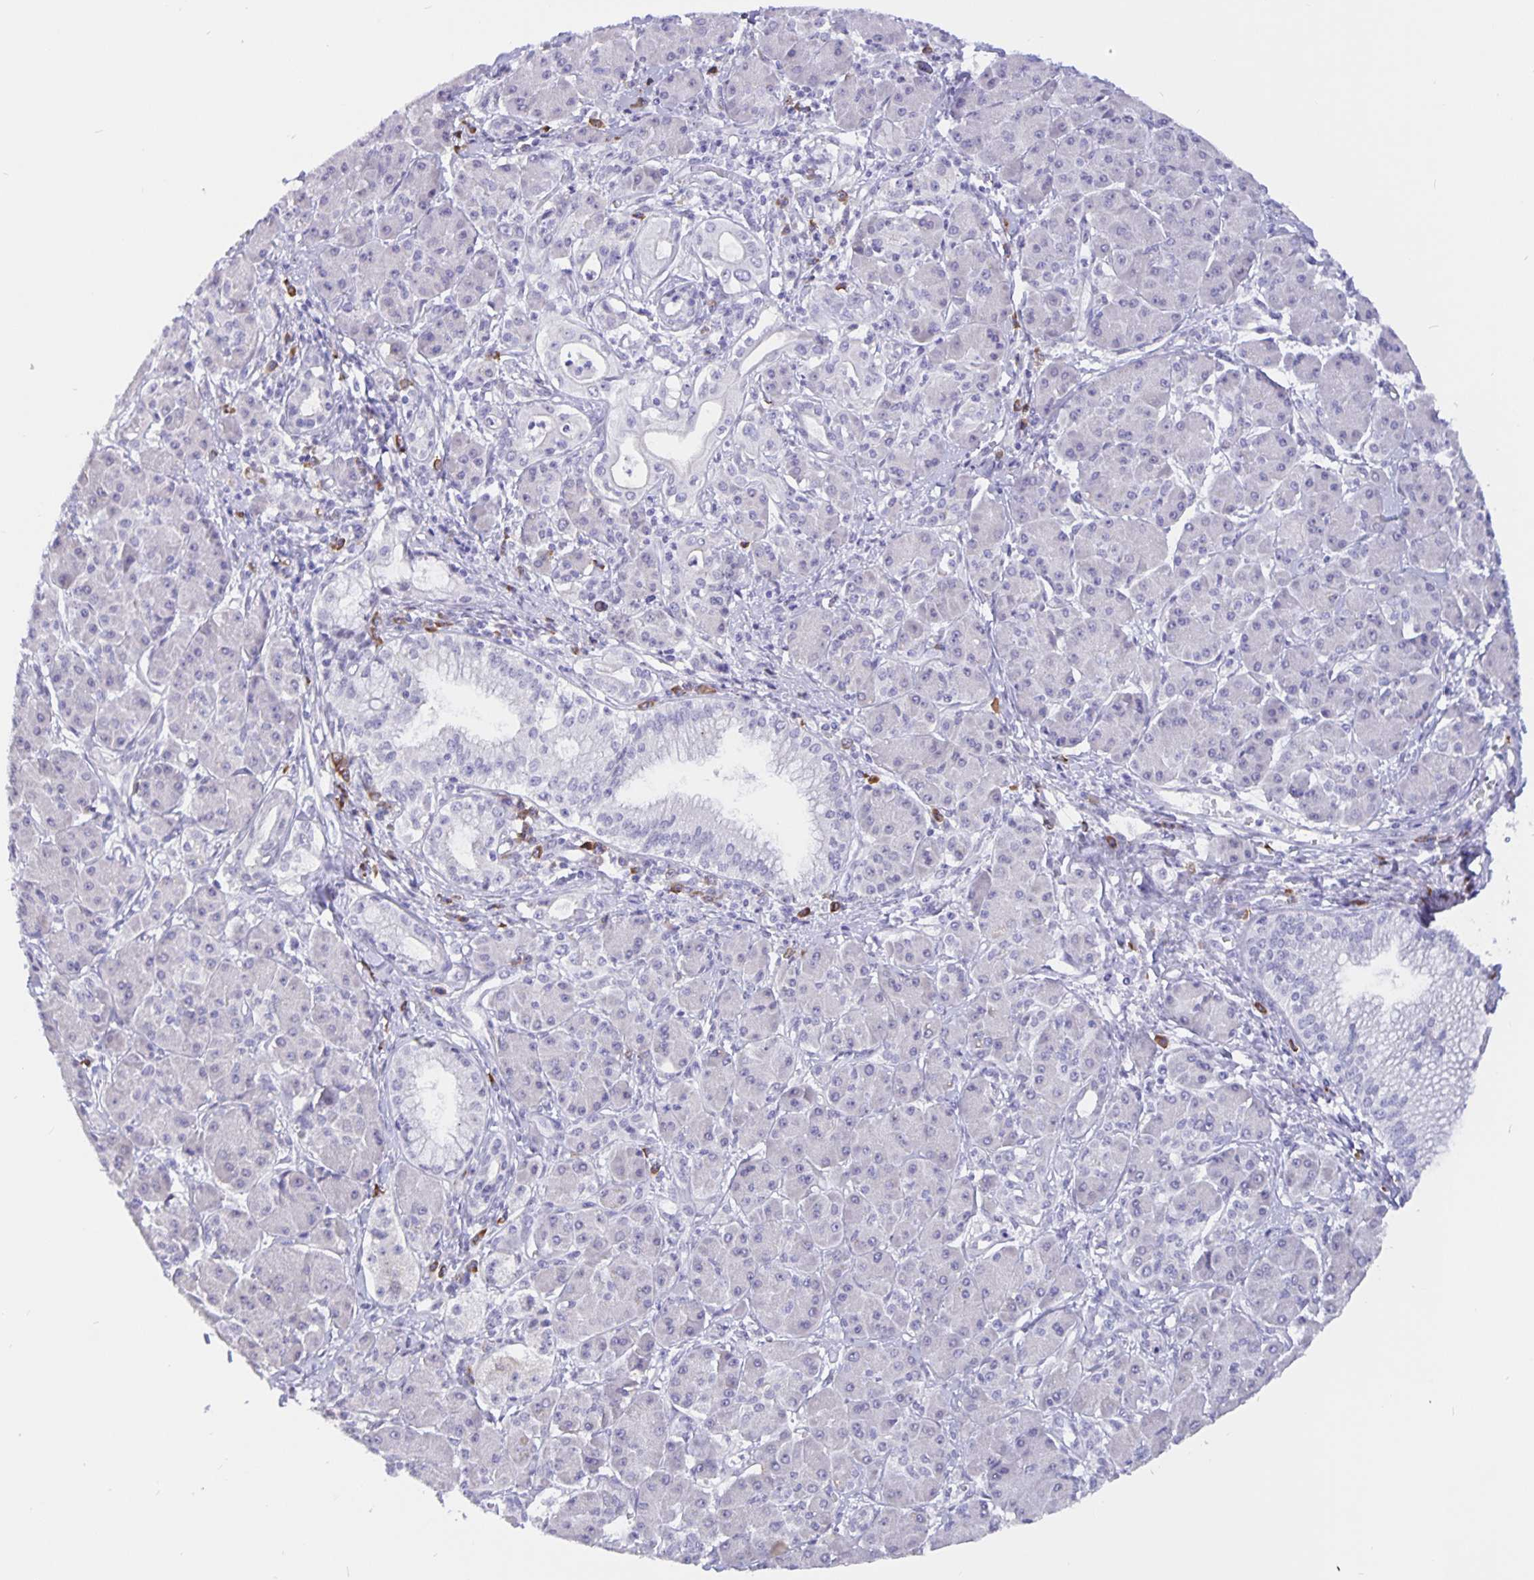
{"staining": {"intensity": "negative", "quantity": "none", "location": "none"}, "tissue": "pancreatic cancer", "cell_type": "Tumor cells", "image_type": "cancer", "snomed": [{"axis": "morphology", "description": "Adenocarcinoma, NOS"}, {"axis": "topography", "description": "Pancreas"}], "caption": "Adenocarcinoma (pancreatic) was stained to show a protein in brown. There is no significant staining in tumor cells. (Stains: DAB IHC with hematoxylin counter stain, Microscopy: brightfield microscopy at high magnification).", "gene": "ERMN", "patient": {"sex": "male", "age": 70}}